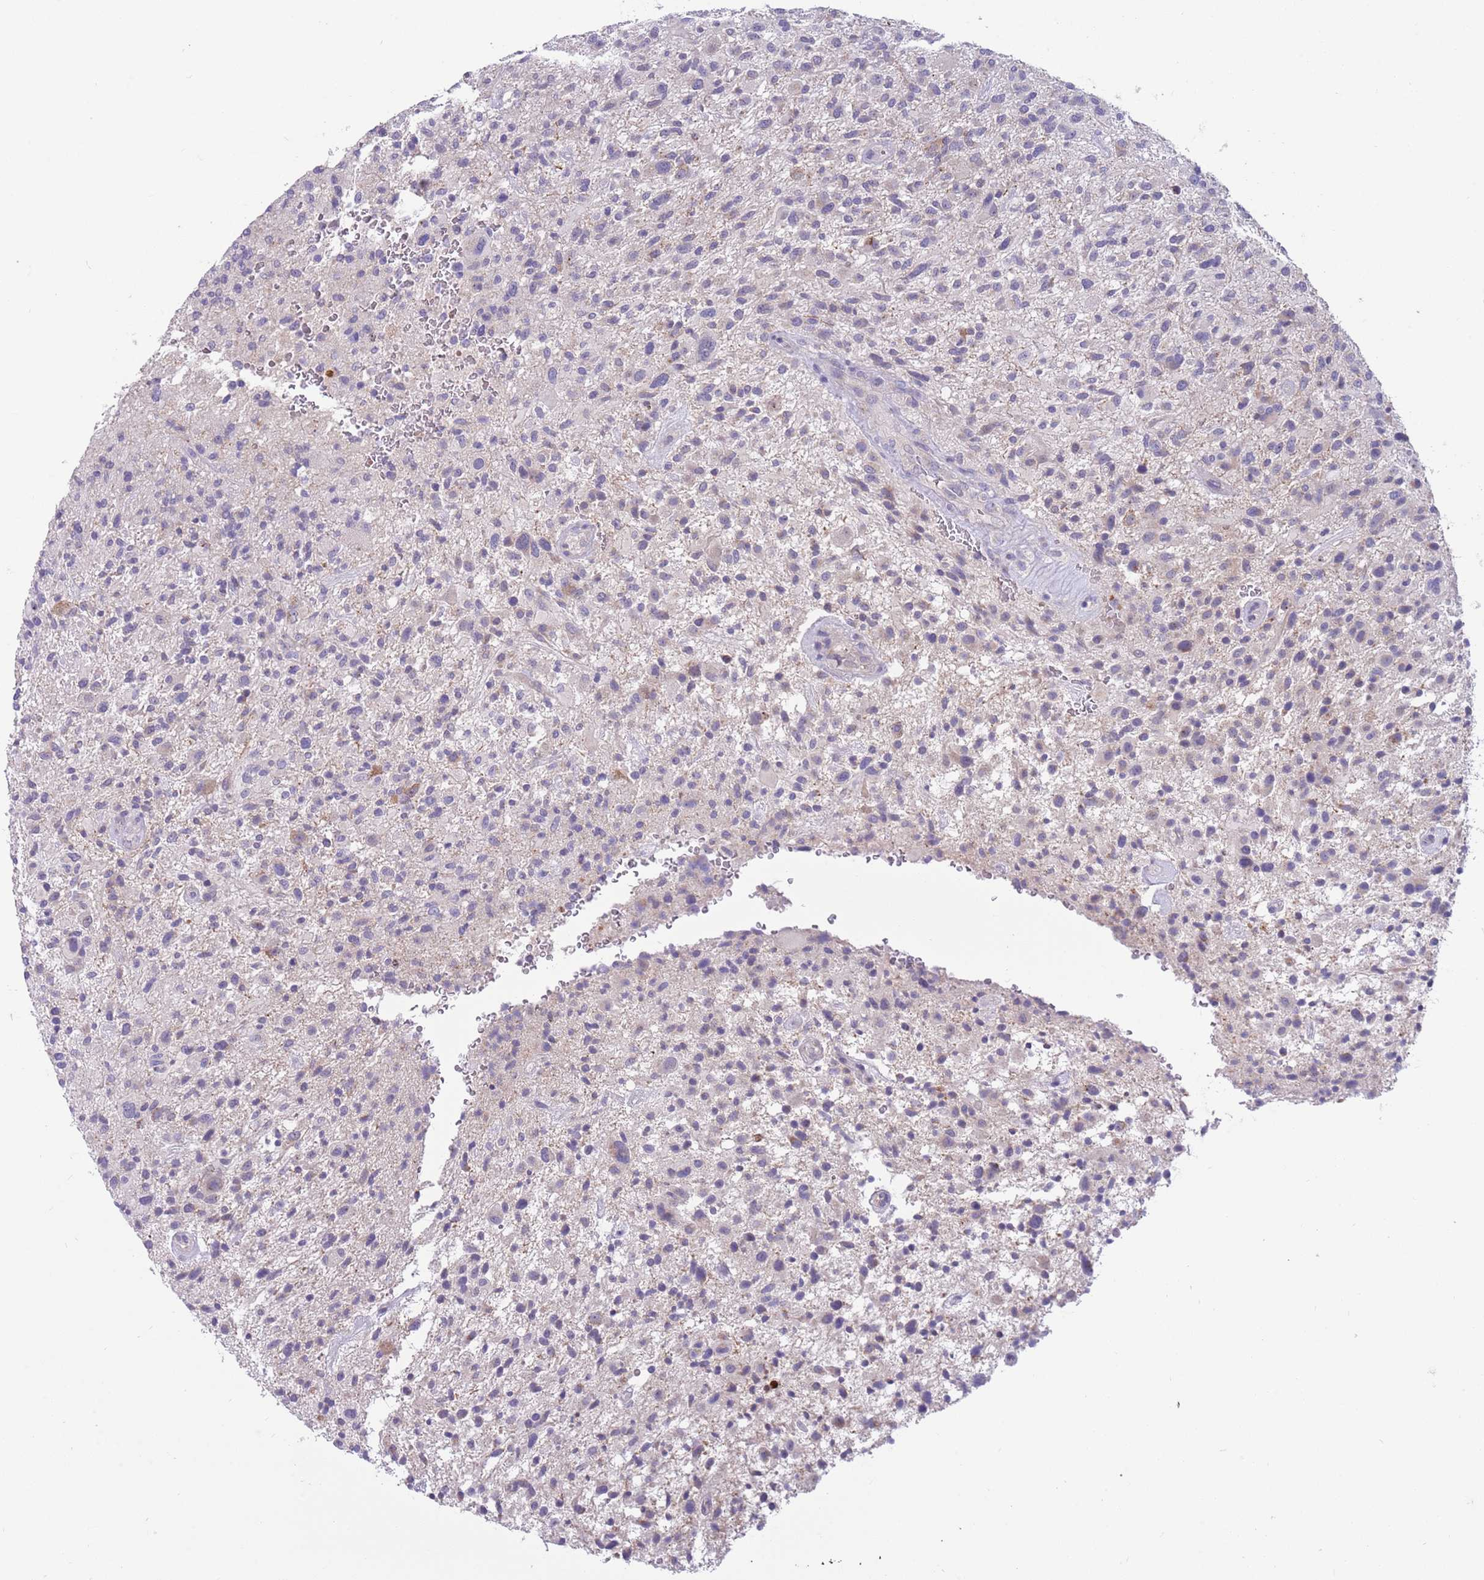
{"staining": {"intensity": "negative", "quantity": "none", "location": "none"}, "tissue": "glioma", "cell_type": "Tumor cells", "image_type": "cancer", "snomed": [{"axis": "morphology", "description": "Glioma, malignant, High grade"}, {"axis": "topography", "description": "Brain"}], "caption": "This is a photomicrograph of IHC staining of glioma, which shows no expression in tumor cells. The staining was performed using DAB to visualize the protein expression in brown, while the nuclei were stained in blue with hematoxylin (Magnification: 20x).", "gene": "DDHD1", "patient": {"sex": "male", "age": 47}}